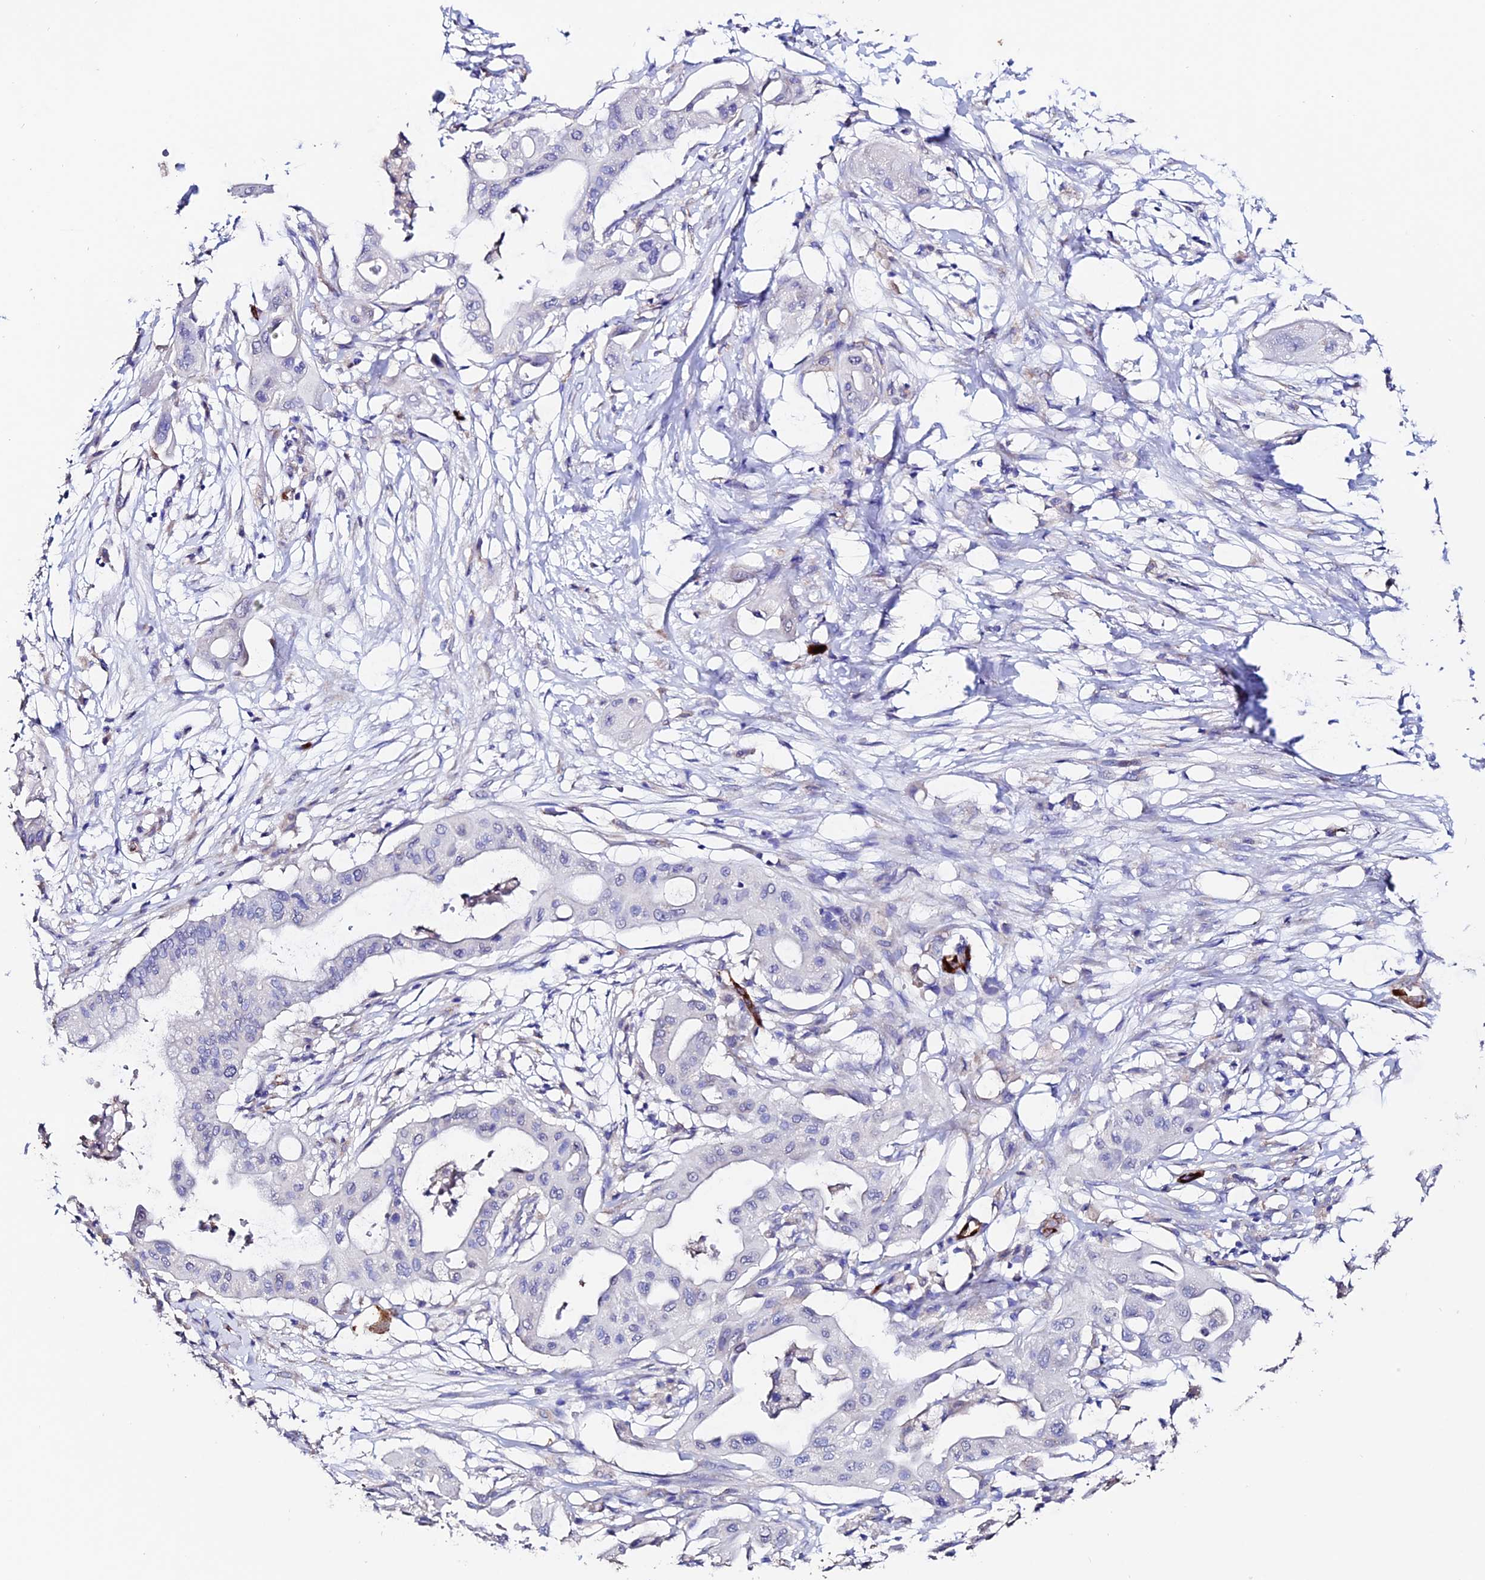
{"staining": {"intensity": "negative", "quantity": "none", "location": "none"}, "tissue": "pancreatic cancer", "cell_type": "Tumor cells", "image_type": "cancer", "snomed": [{"axis": "morphology", "description": "Adenocarcinoma, NOS"}, {"axis": "topography", "description": "Pancreas"}], "caption": "Immunohistochemical staining of pancreatic cancer (adenocarcinoma) shows no significant positivity in tumor cells. (DAB immunohistochemistry visualized using brightfield microscopy, high magnification).", "gene": "ESM1", "patient": {"sex": "male", "age": 68}}